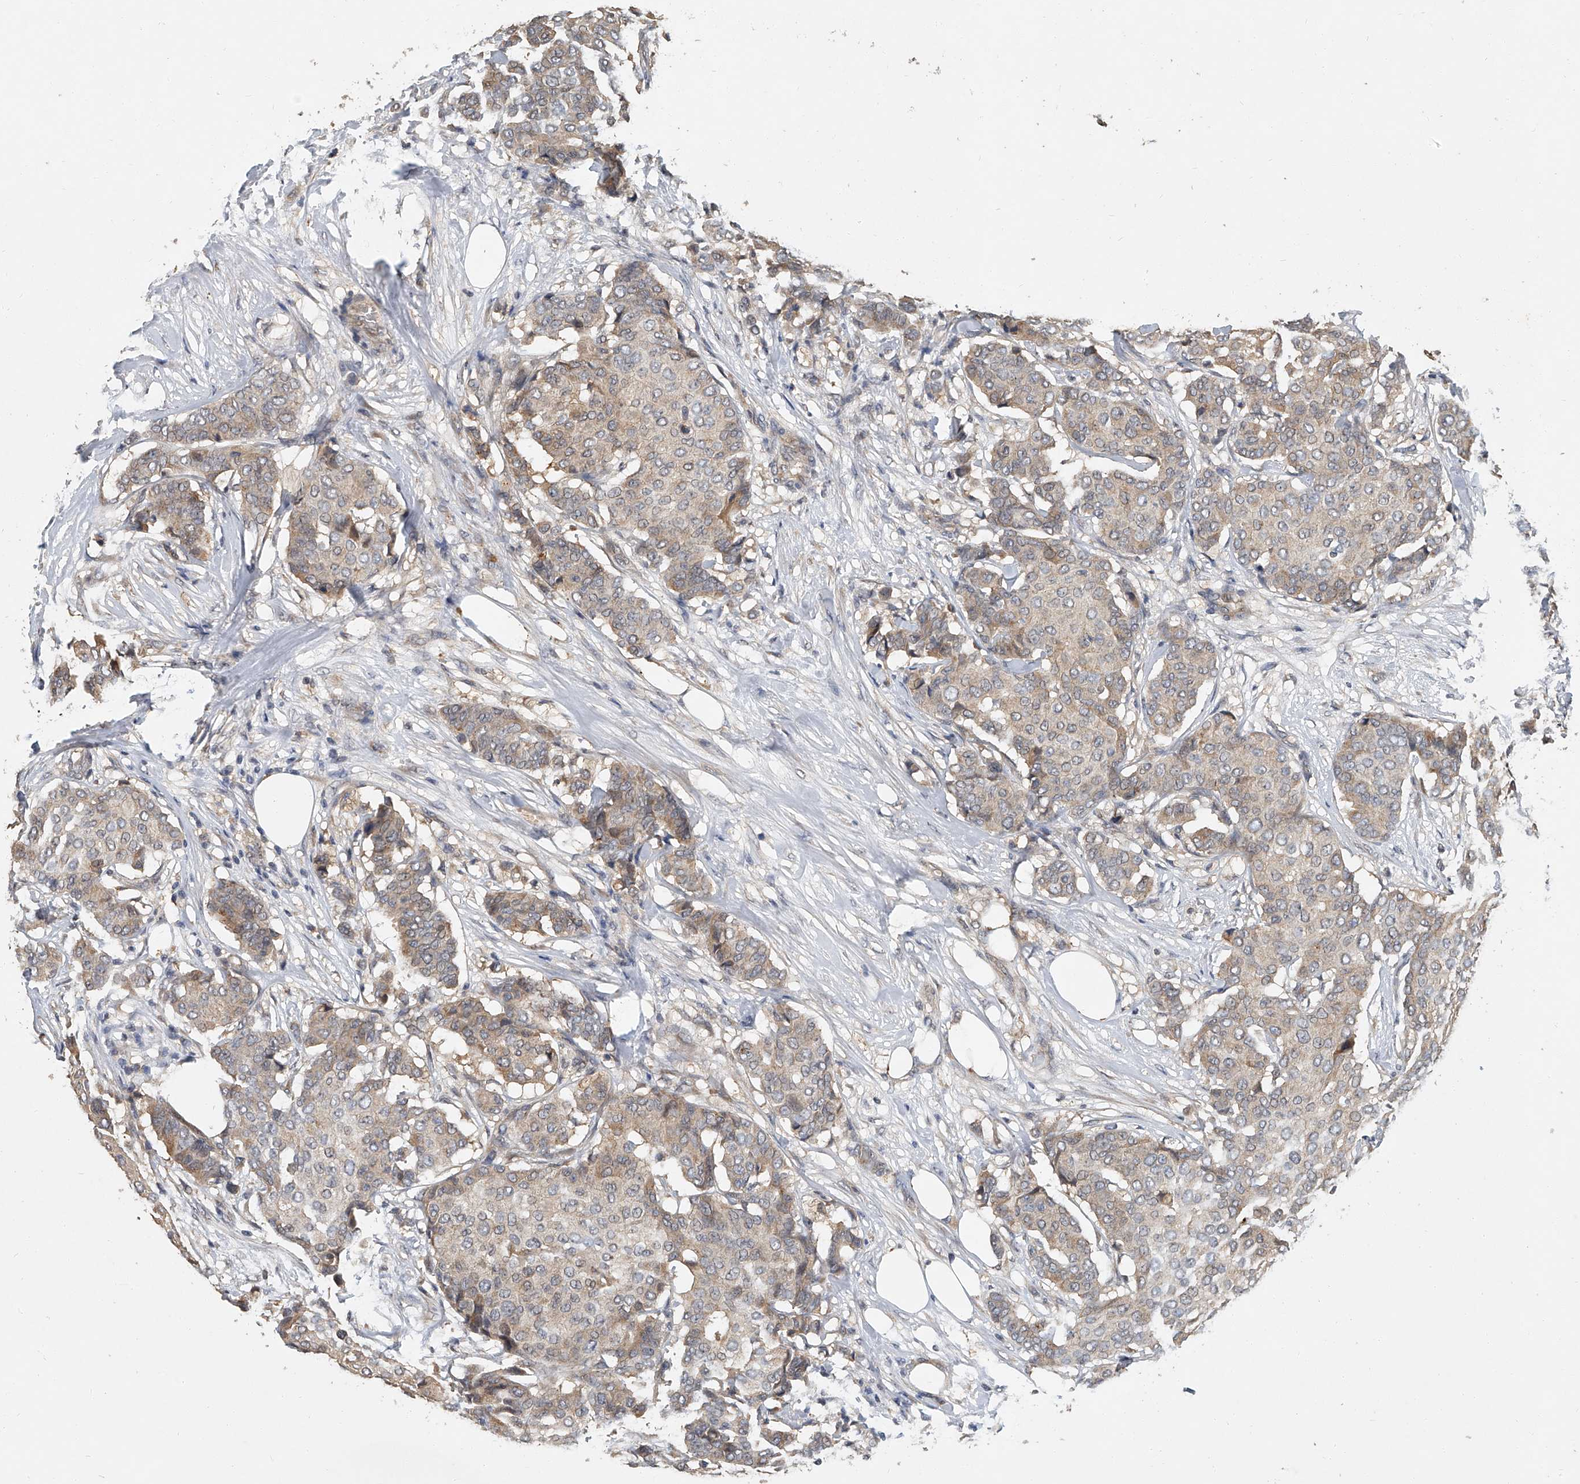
{"staining": {"intensity": "weak", "quantity": ">75%", "location": "cytoplasmic/membranous"}, "tissue": "breast cancer", "cell_type": "Tumor cells", "image_type": "cancer", "snomed": [{"axis": "morphology", "description": "Duct carcinoma"}, {"axis": "topography", "description": "Breast"}], "caption": "Protein expression analysis of breast cancer exhibits weak cytoplasmic/membranous staining in approximately >75% of tumor cells. (DAB IHC with brightfield microscopy, high magnification).", "gene": "JAG2", "patient": {"sex": "female", "age": 75}}